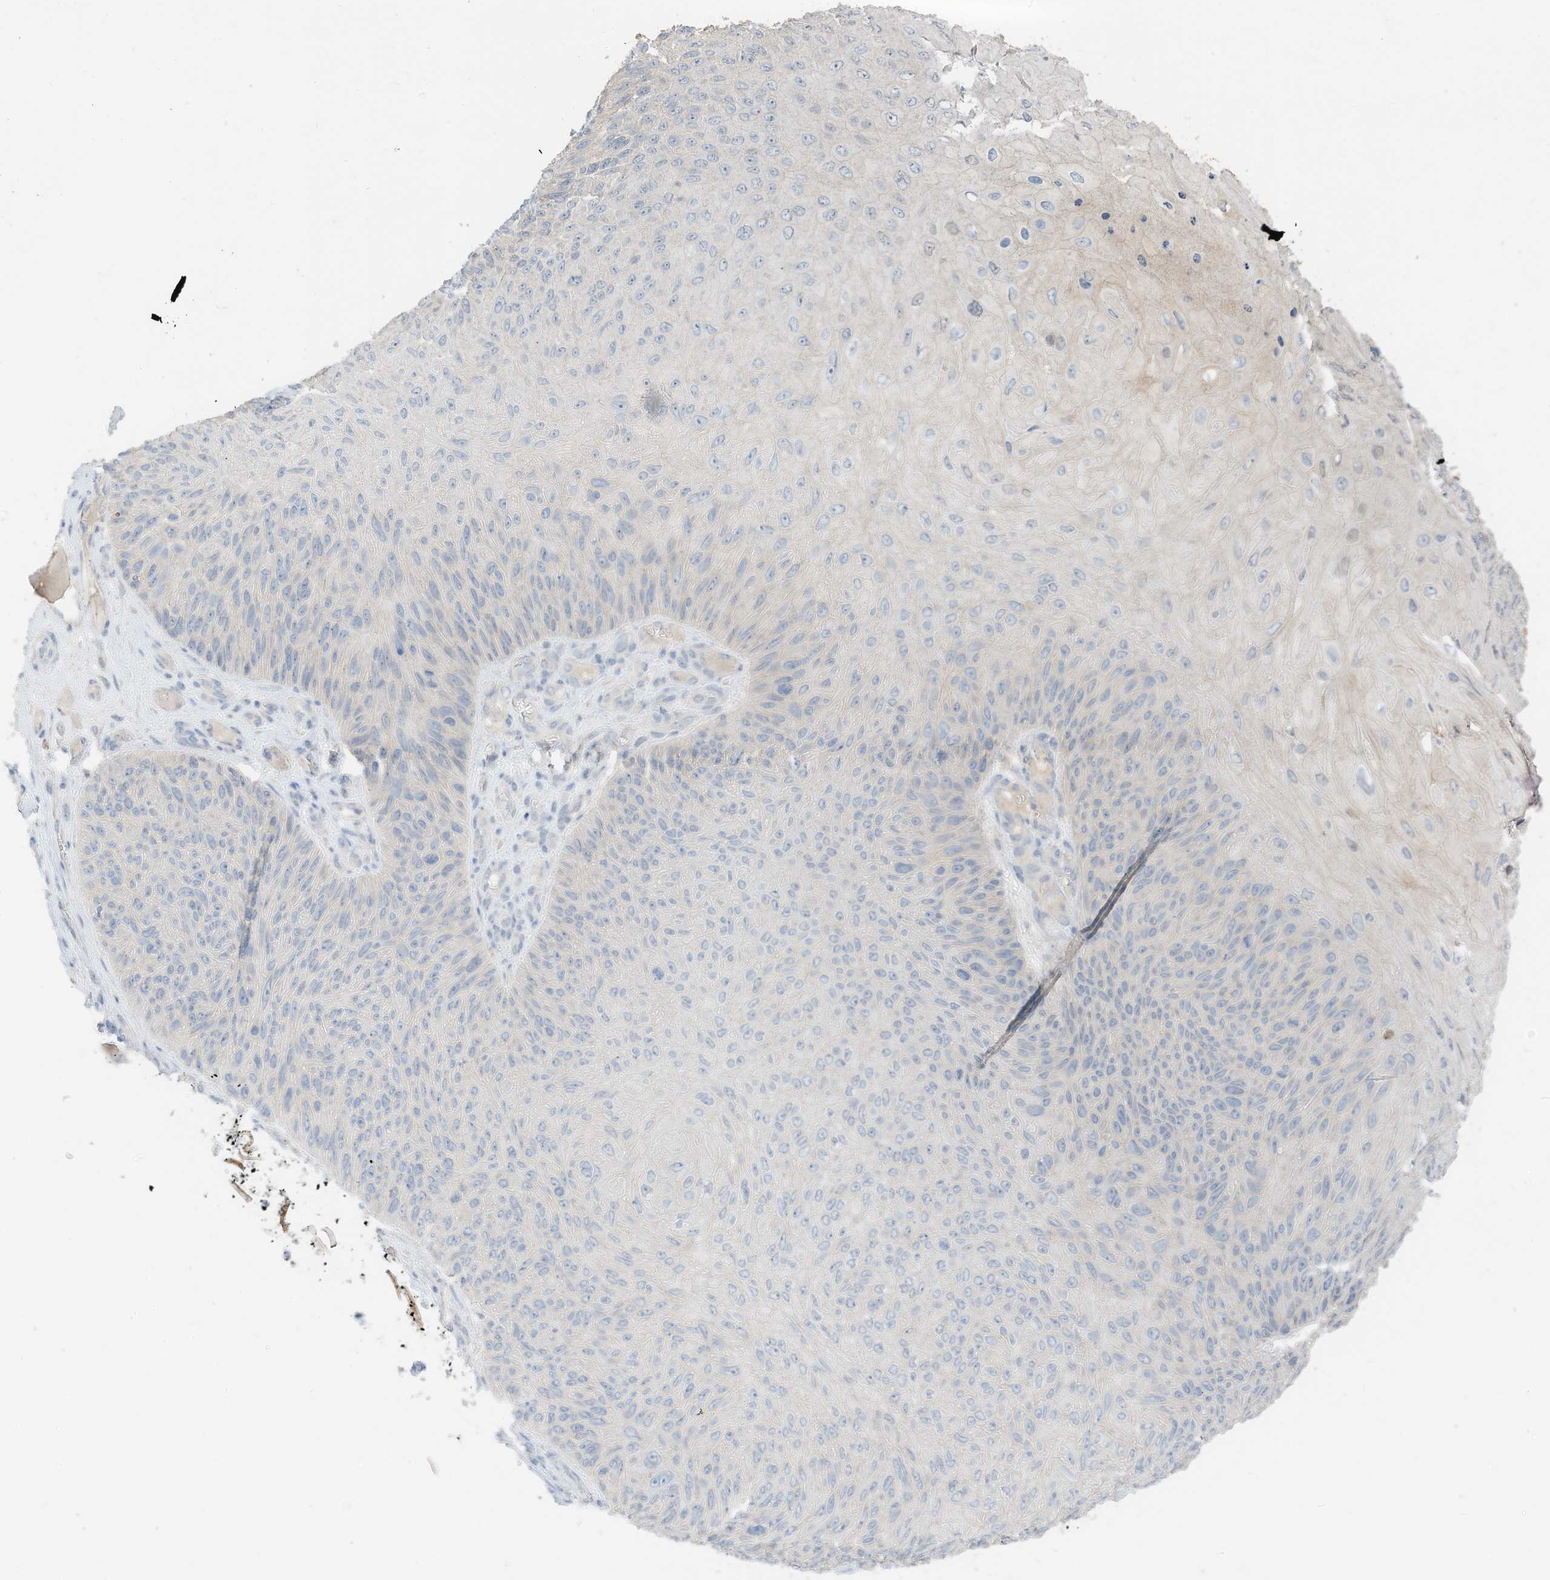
{"staining": {"intensity": "negative", "quantity": "none", "location": "none"}, "tissue": "skin cancer", "cell_type": "Tumor cells", "image_type": "cancer", "snomed": [{"axis": "morphology", "description": "Squamous cell carcinoma, NOS"}, {"axis": "topography", "description": "Skin"}], "caption": "Micrograph shows no significant protein staining in tumor cells of squamous cell carcinoma (skin). The staining was performed using DAB (3,3'-diaminobenzidine) to visualize the protein expression in brown, while the nuclei were stained in blue with hematoxylin (Magnification: 20x).", "gene": "CAPN13", "patient": {"sex": "female", "age": 88}}